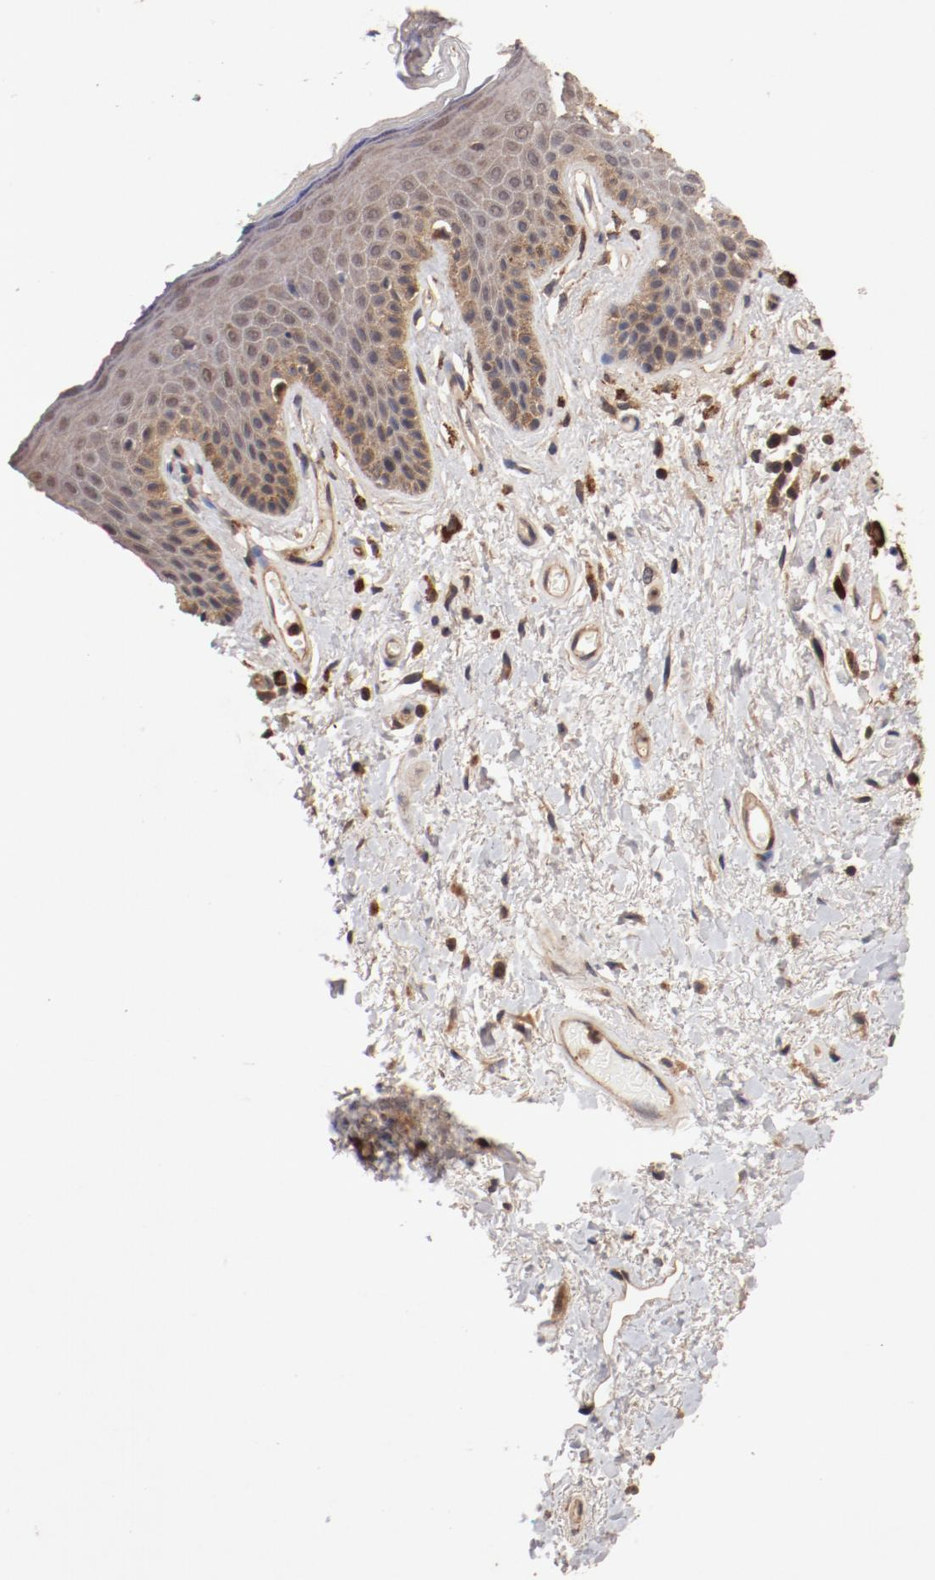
{"staining": {"intensity": "moderate", "quantity": ">75%", "location": "cytoplasmic/membranous,nuclear"}, "tissue": "skin", "cell_type": "Epidermal cells", "image_type": "normal", "snomed": [{"axis": "morphology", "description": "Normal tissue, NOS"}, {"axis": "topography", "description": "Anal"}], "caption": "Benign skin was stained to show a protein in brown. There is medium levels of moderate cytoplasmic/membranous,nuclear positivity in about >75% of epidermal cells. The protein of interest is stained brown, and the nuclei are stained in blue (DAB IHC with brightfield microscopy, high magnification).", "gene": "GUF1", "patient": {"sex": "male", "age": 74}}